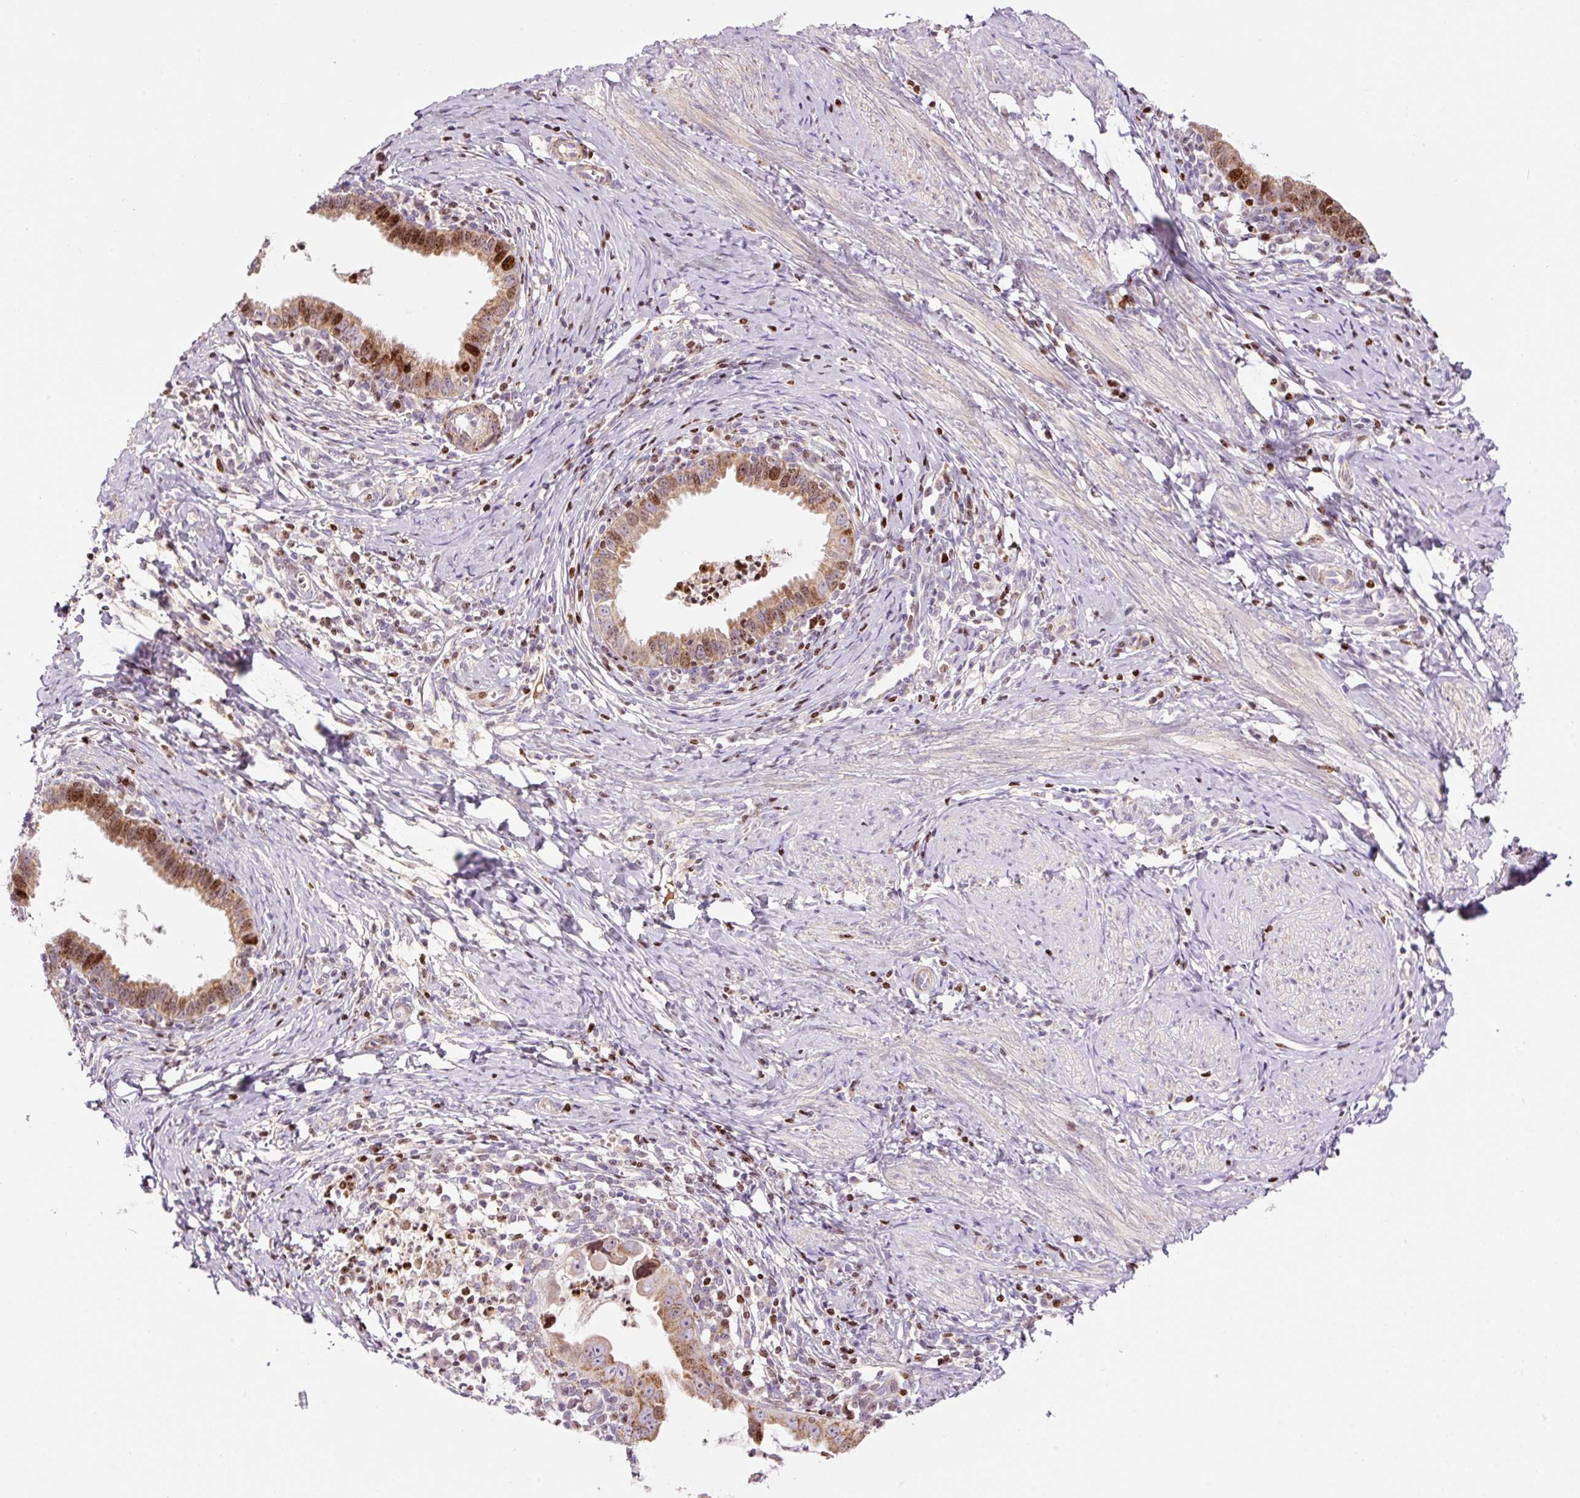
{"staining": {"intensity": "moderate", "quantity": ">75%", "location": "cytoplasmic/membranous,nuclear"}, "tissue": "cervical cancer", "cell_type": "Tumor cells", "image_type": "cancer", "snomed": [{"axis": "morphology", "description": "Adenocarcinoma, NOS"}, {"axis": "topography", "description": "Cervix"}], "caption": "Protein expression analysis of human adenocarcinoma (cervical) reveals moderate cytoplasmic/membranous and nuclear staining in approximately >75% of tumor cells. (IHC, brightfield microscopy, high magnification).", "gene": "TMEM8B", "patient": {"sex": "female", "age": 36}}